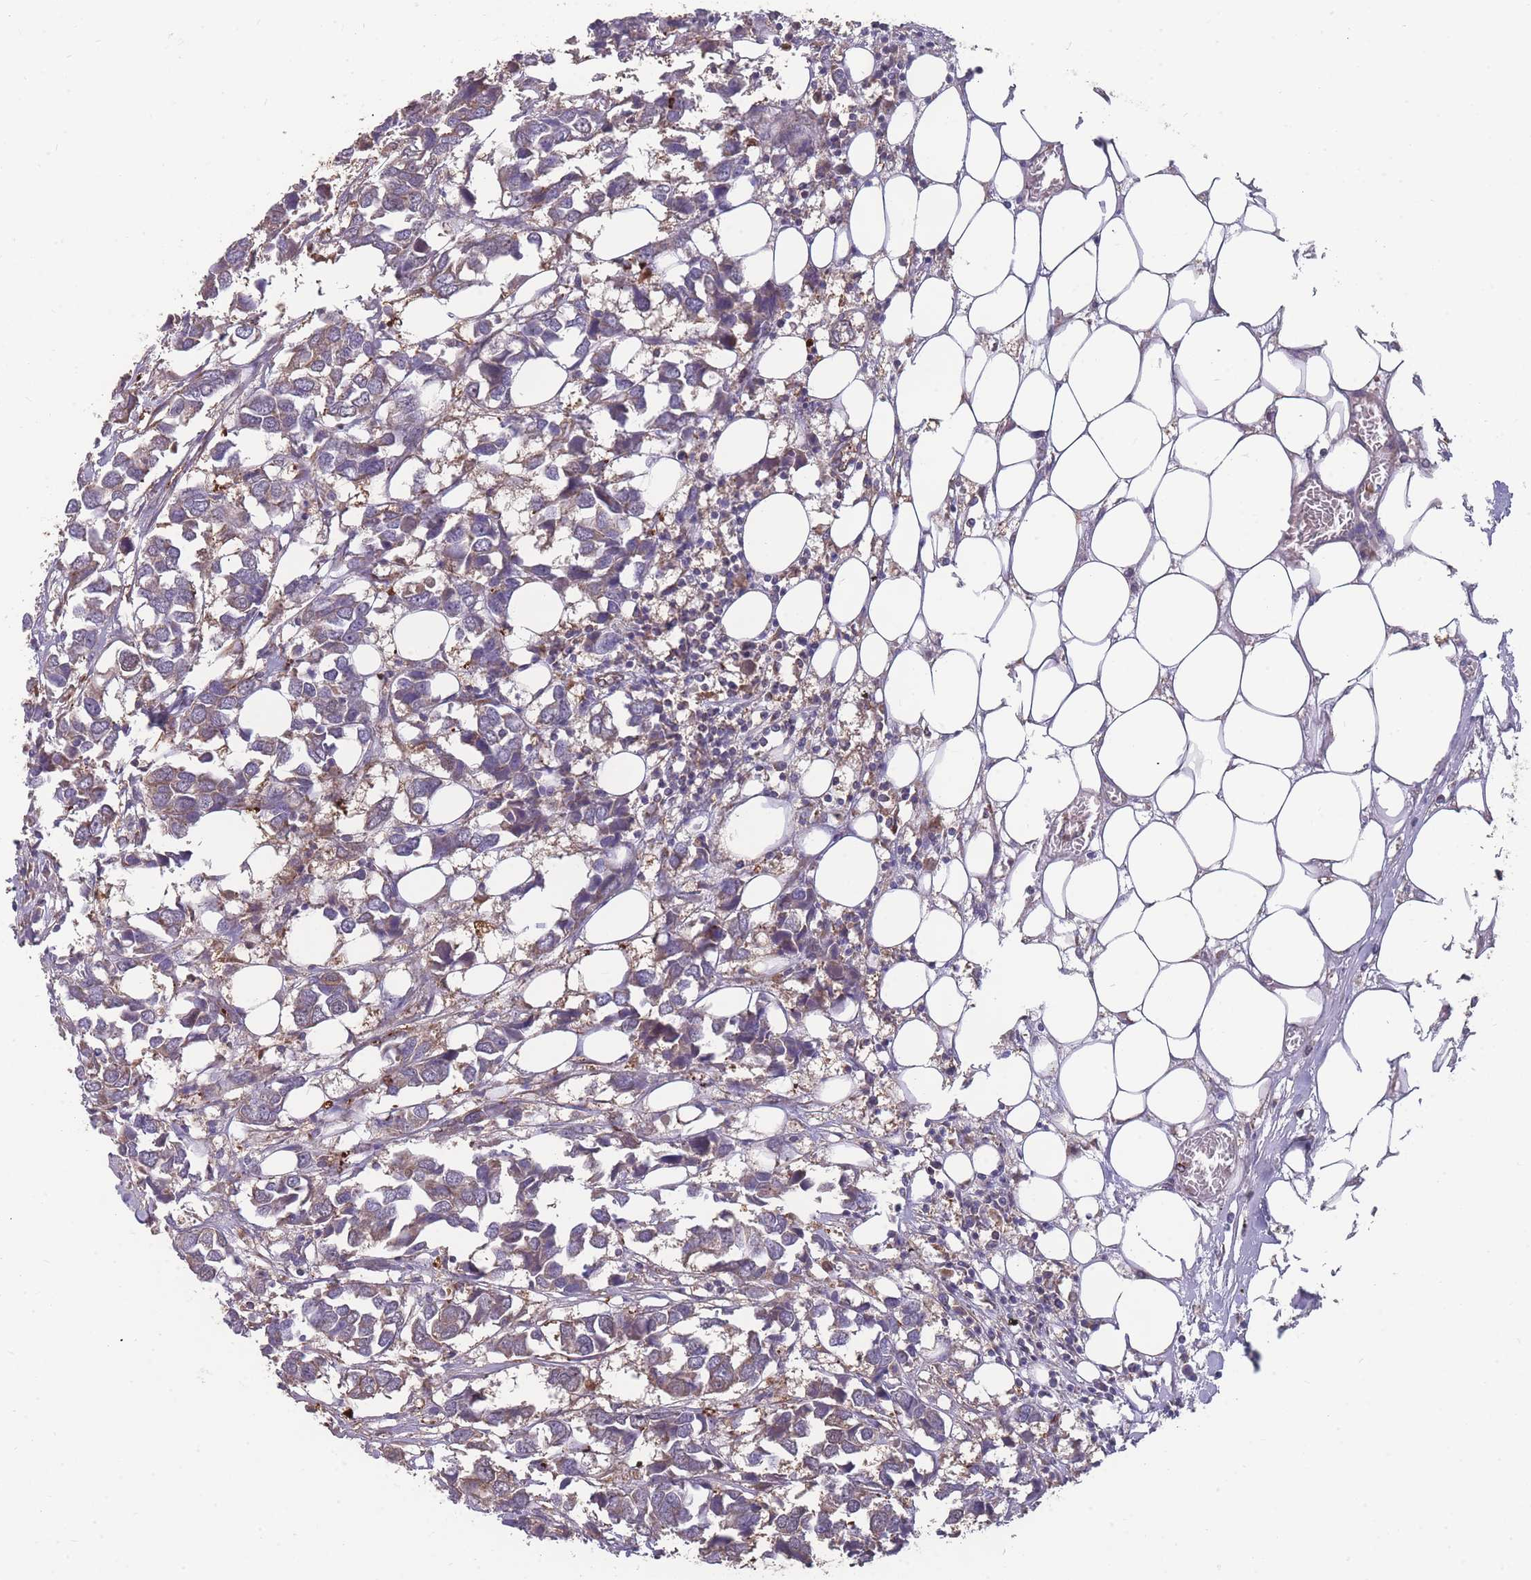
{"staining": {"intensity": "weak", "quantity": ">75%", "location": "cytoplasmic/membranous"}, "tissue": "breast cancer", "cell_type": "Tumor cells", "image_type": "cancer", "snomed": [{"axis": "morphology", "description": "Duct carcinoma"}, {"axis": "topography", "description": "Breast"}], "caption": "IHC photomicrograph of neoplastic tissue: human breast cancer (intraductal carcinoma) stained using immunohistochemistry shows low levels of weak protein expression localized specifically in the cytoplasmic/membranous of tumor cells, appearing as a cytoplasmic/membranous brown color.", "gene": "SLC35B4", "patient": {"sex": "female", "age": 83}}